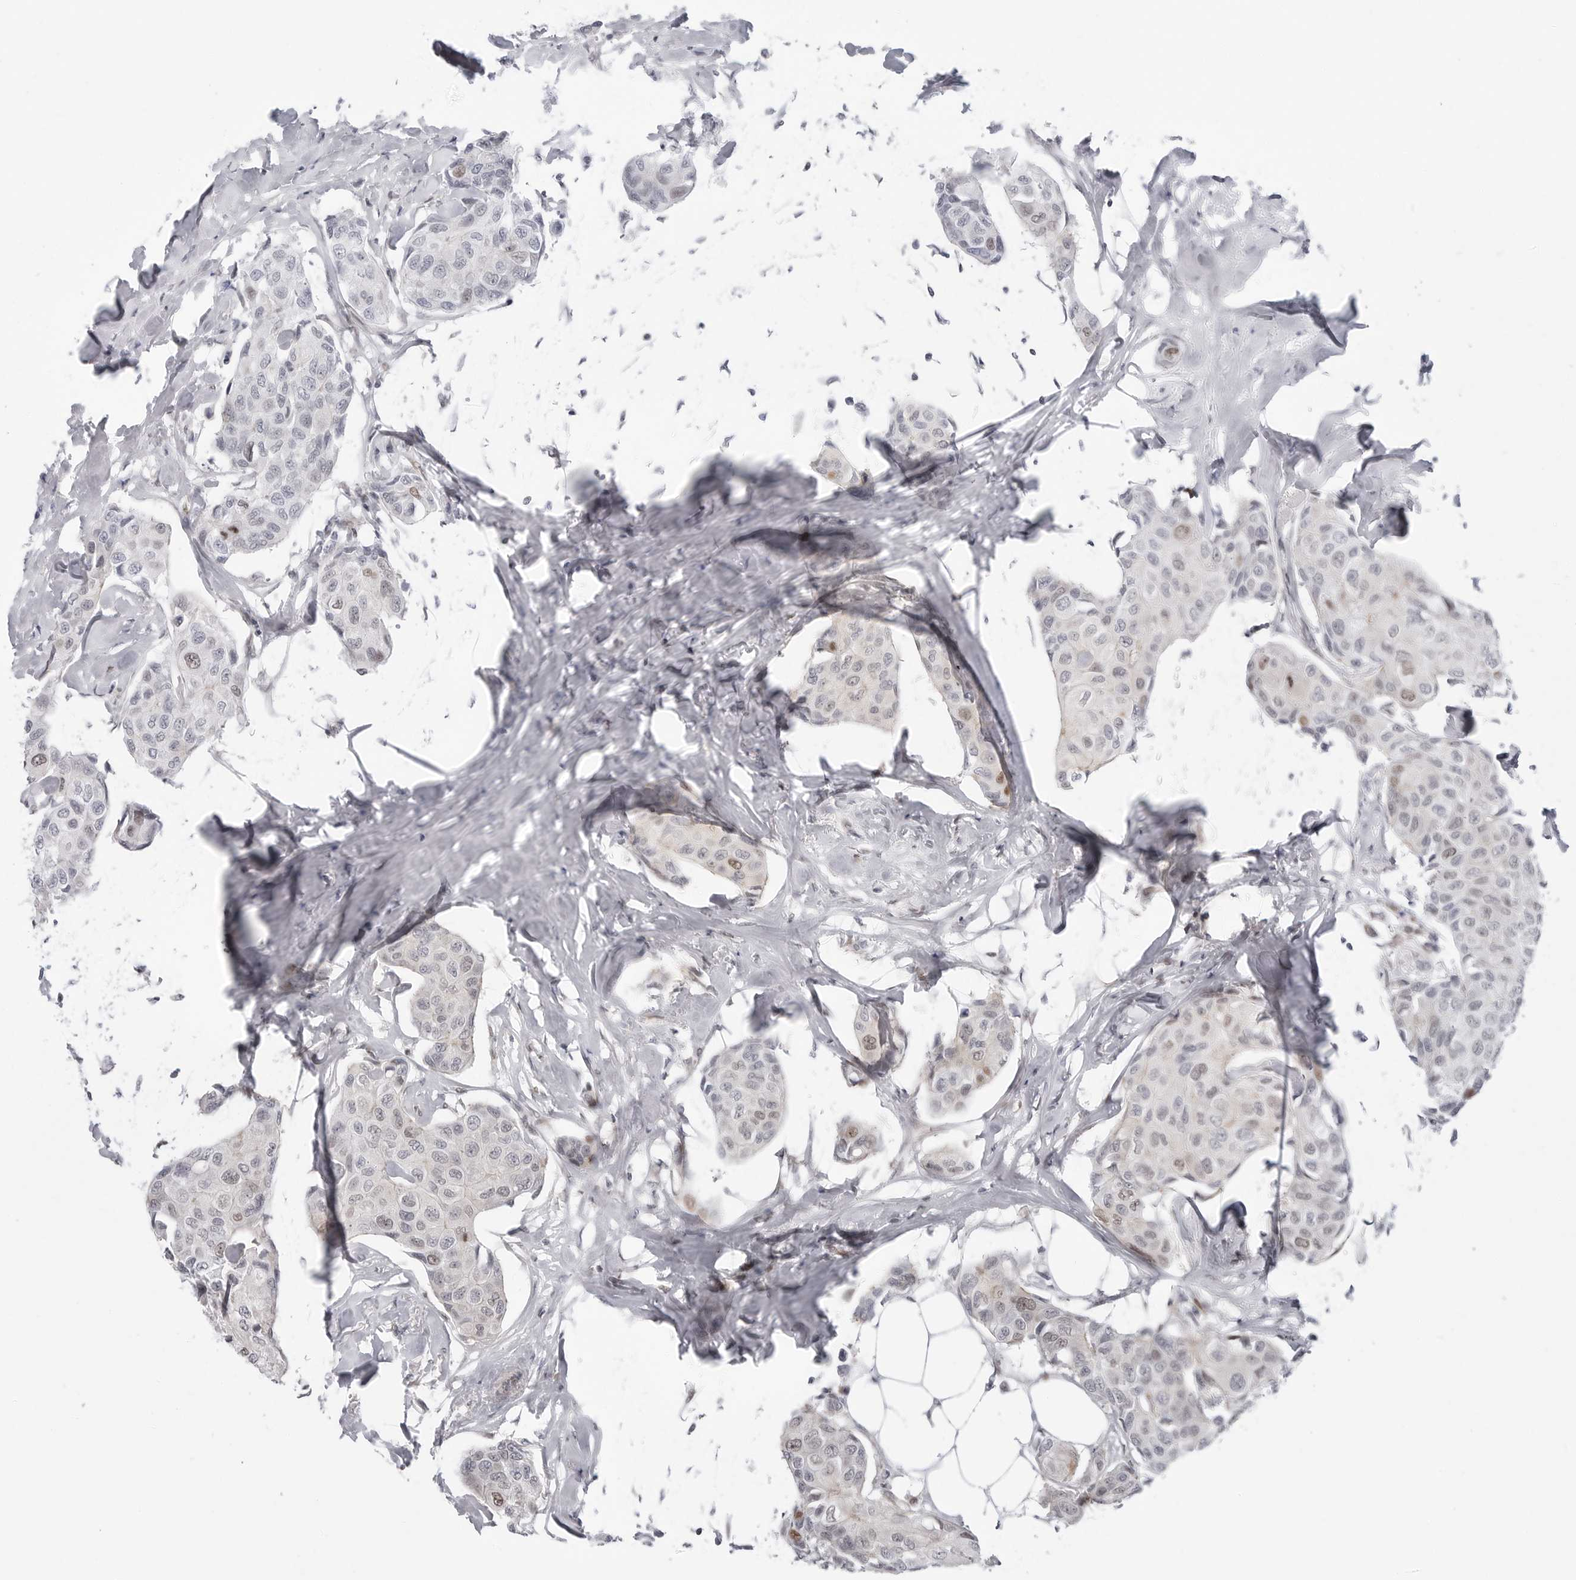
{"staining": {"intensity": "weak", "quantity": "<25%", "location": "nuclear"}, "tissue": "breast cancer", "cell_type": "Tumor cells", "image_type": "cancer", "snomed": [{"axis": "morphology", "description": "Duct carcinoma"}, {"axis": "topography", "description": "Breast"}], "caption": "Immunohistochemistry (IHC) of breast cancer demonstrates no positivity in tumor cells.", "gene": "FAM135B", "patient": {"sex": "female", "age": 80}}